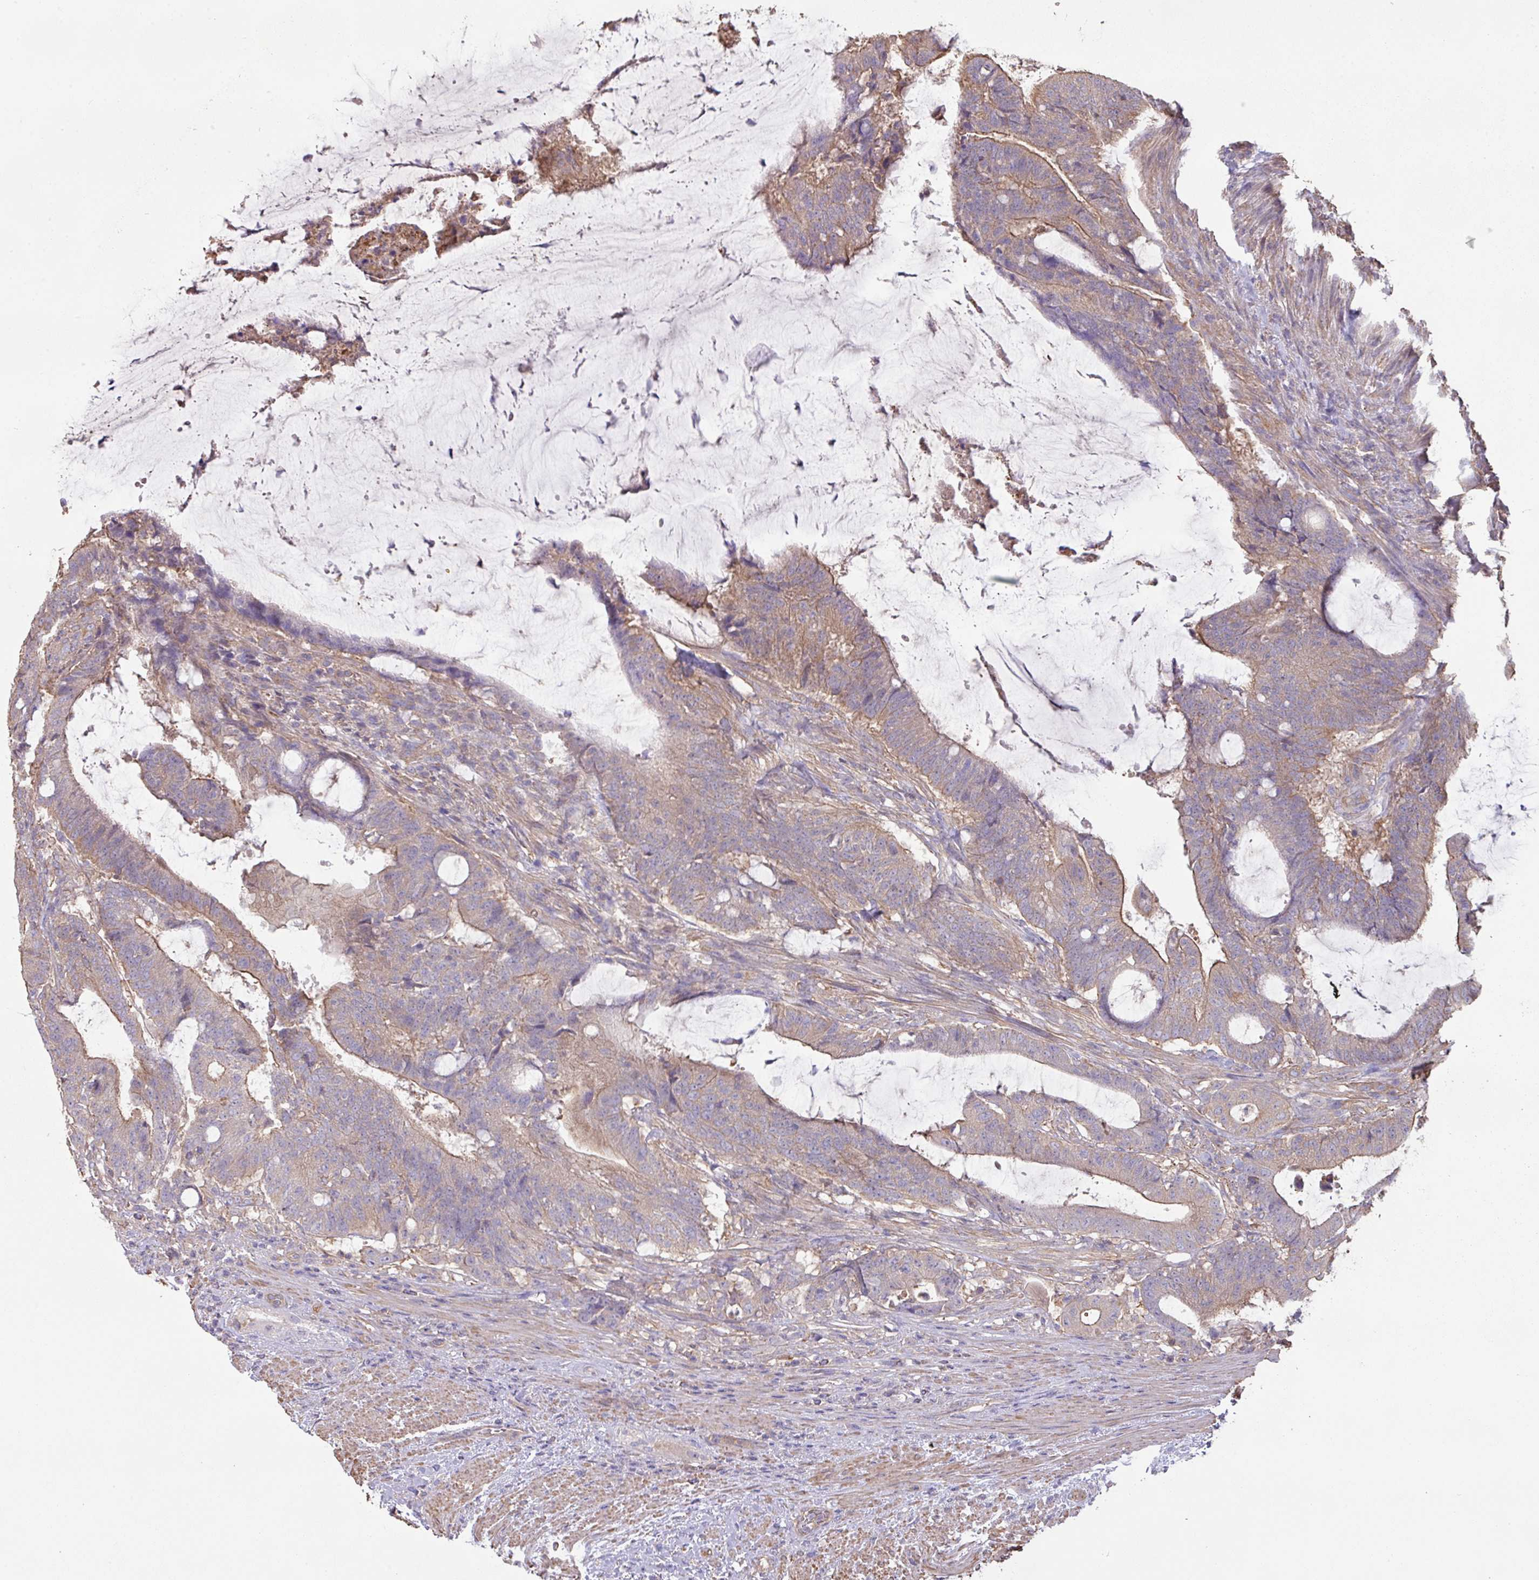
{"staining": {"intensity": "moderate", "quantity": "25%-75%", "location": "cytoplasmic/membranous"}, "tissue": "colorectal cancer", "cell_type": "Tumor cells", "image_type": "cancer", "snomed": [{"axis": "morphology", "description": "Adenocarcinoma, NOS"}, {"axis": "topography", "description": "Colon"}], "caption": "Immunohistochemistry (IHC) image of neoplastic tissue: human colorectal adenocarcinoma stained using IHC displays medium levels of moderate protein expression localized specifically in the cytoplasmic/membranous of tumor cells, appearing as a cytoplasmic/membranous brown color.", "gene": "CALML4", "patient": {"sex": "female", "age": 43}}